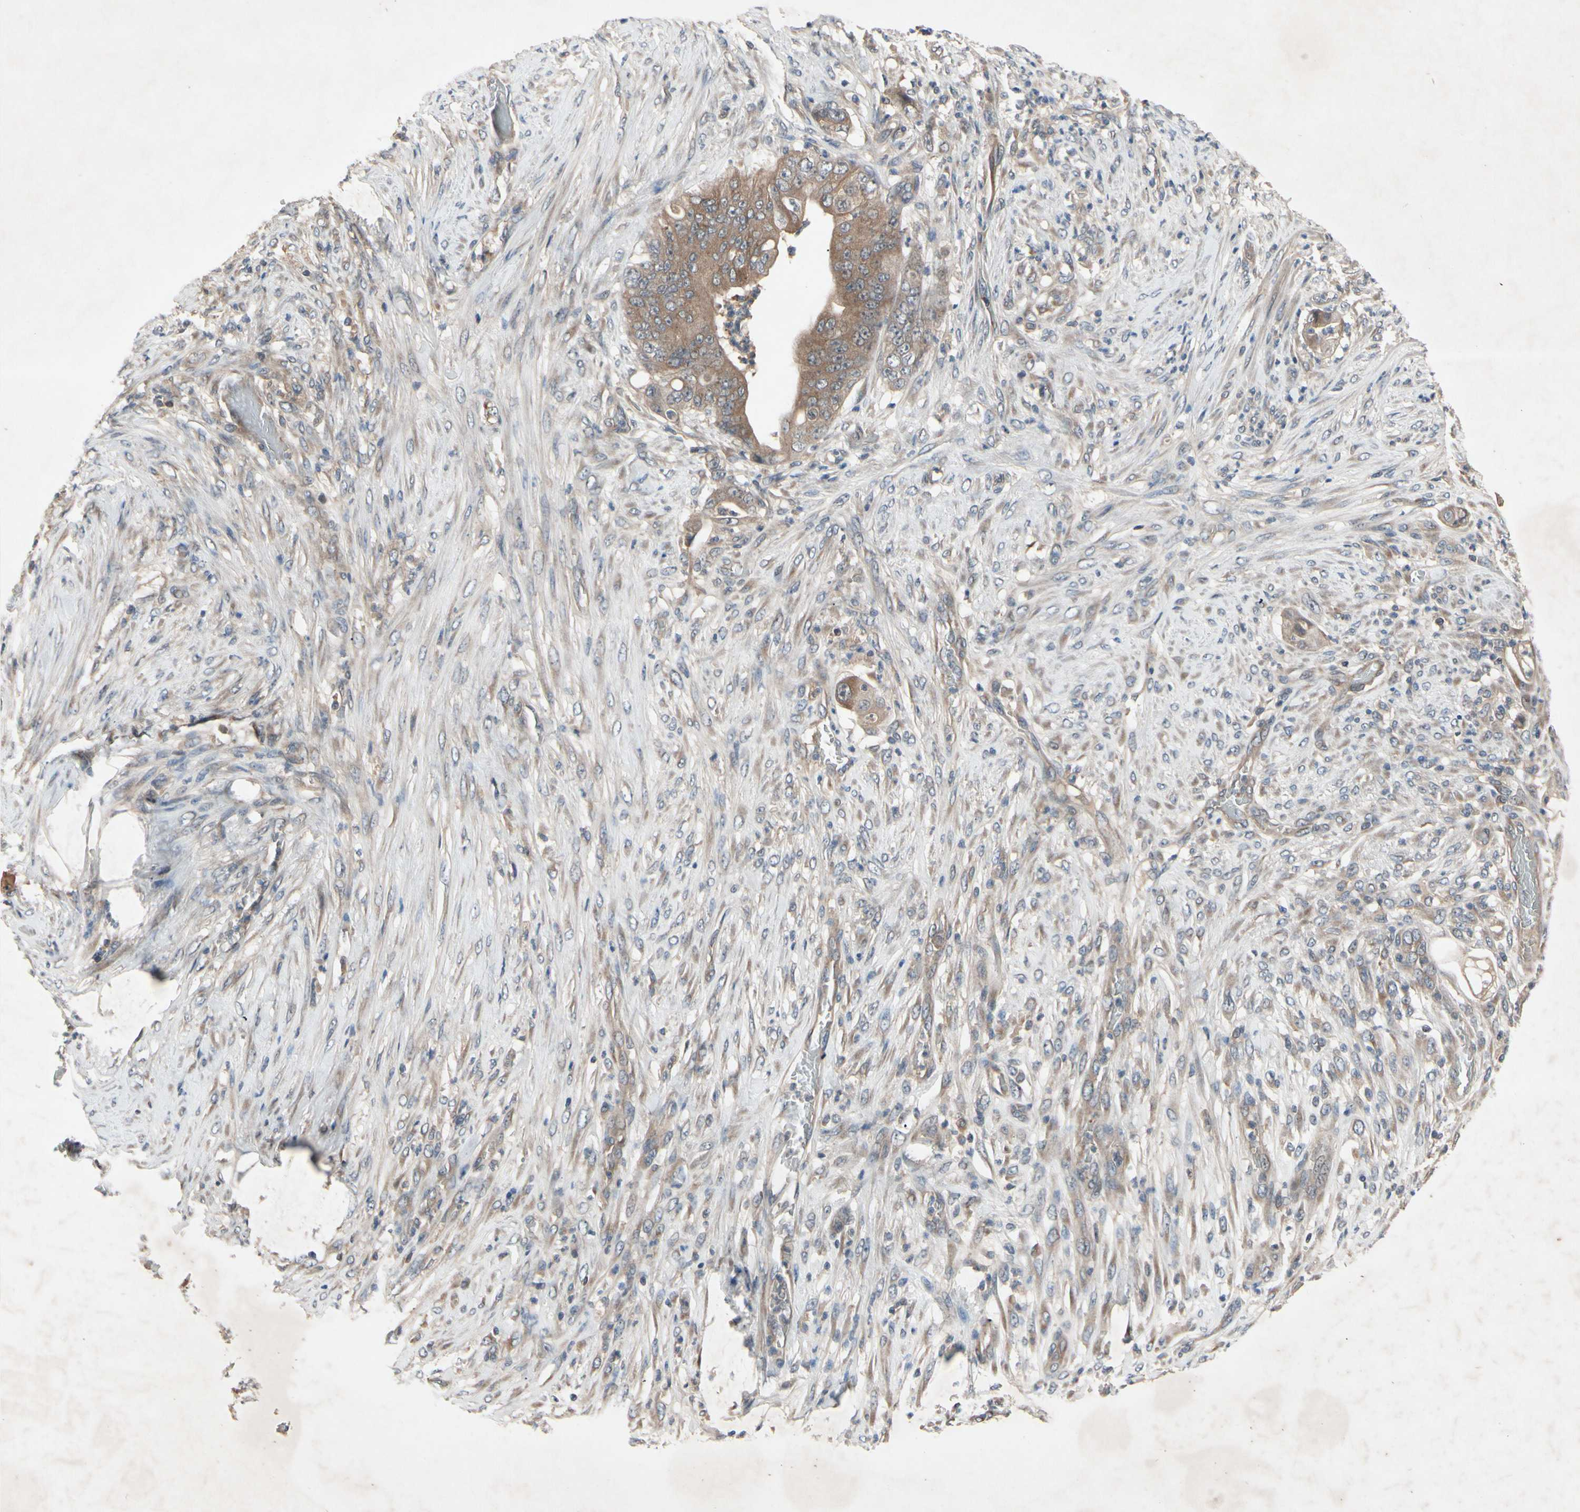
{"staining": {"intensity": "moderate", "quantity": ">75%", "location": "cytoplasmic/membranous"}, "tissue": "stomach cancer", "cell_type": "Tumor cells", "image_type": "cancer", "snomed": [{"axis": "morphology", "description": "Adenocarcinoma, NOS"}, {"axis": "topography", "description": "Stomach"}], "caption": "This image displays stomach cancer stained with immunohistochemistry (IHC) to label a protein in brown. The cytoplasmic/membranous of tumor cells show moderate positivity for the protein. Nuclei are counter-stained blue.", "gene": "NSF", "patient": {"sex": "female", "age": 73}}